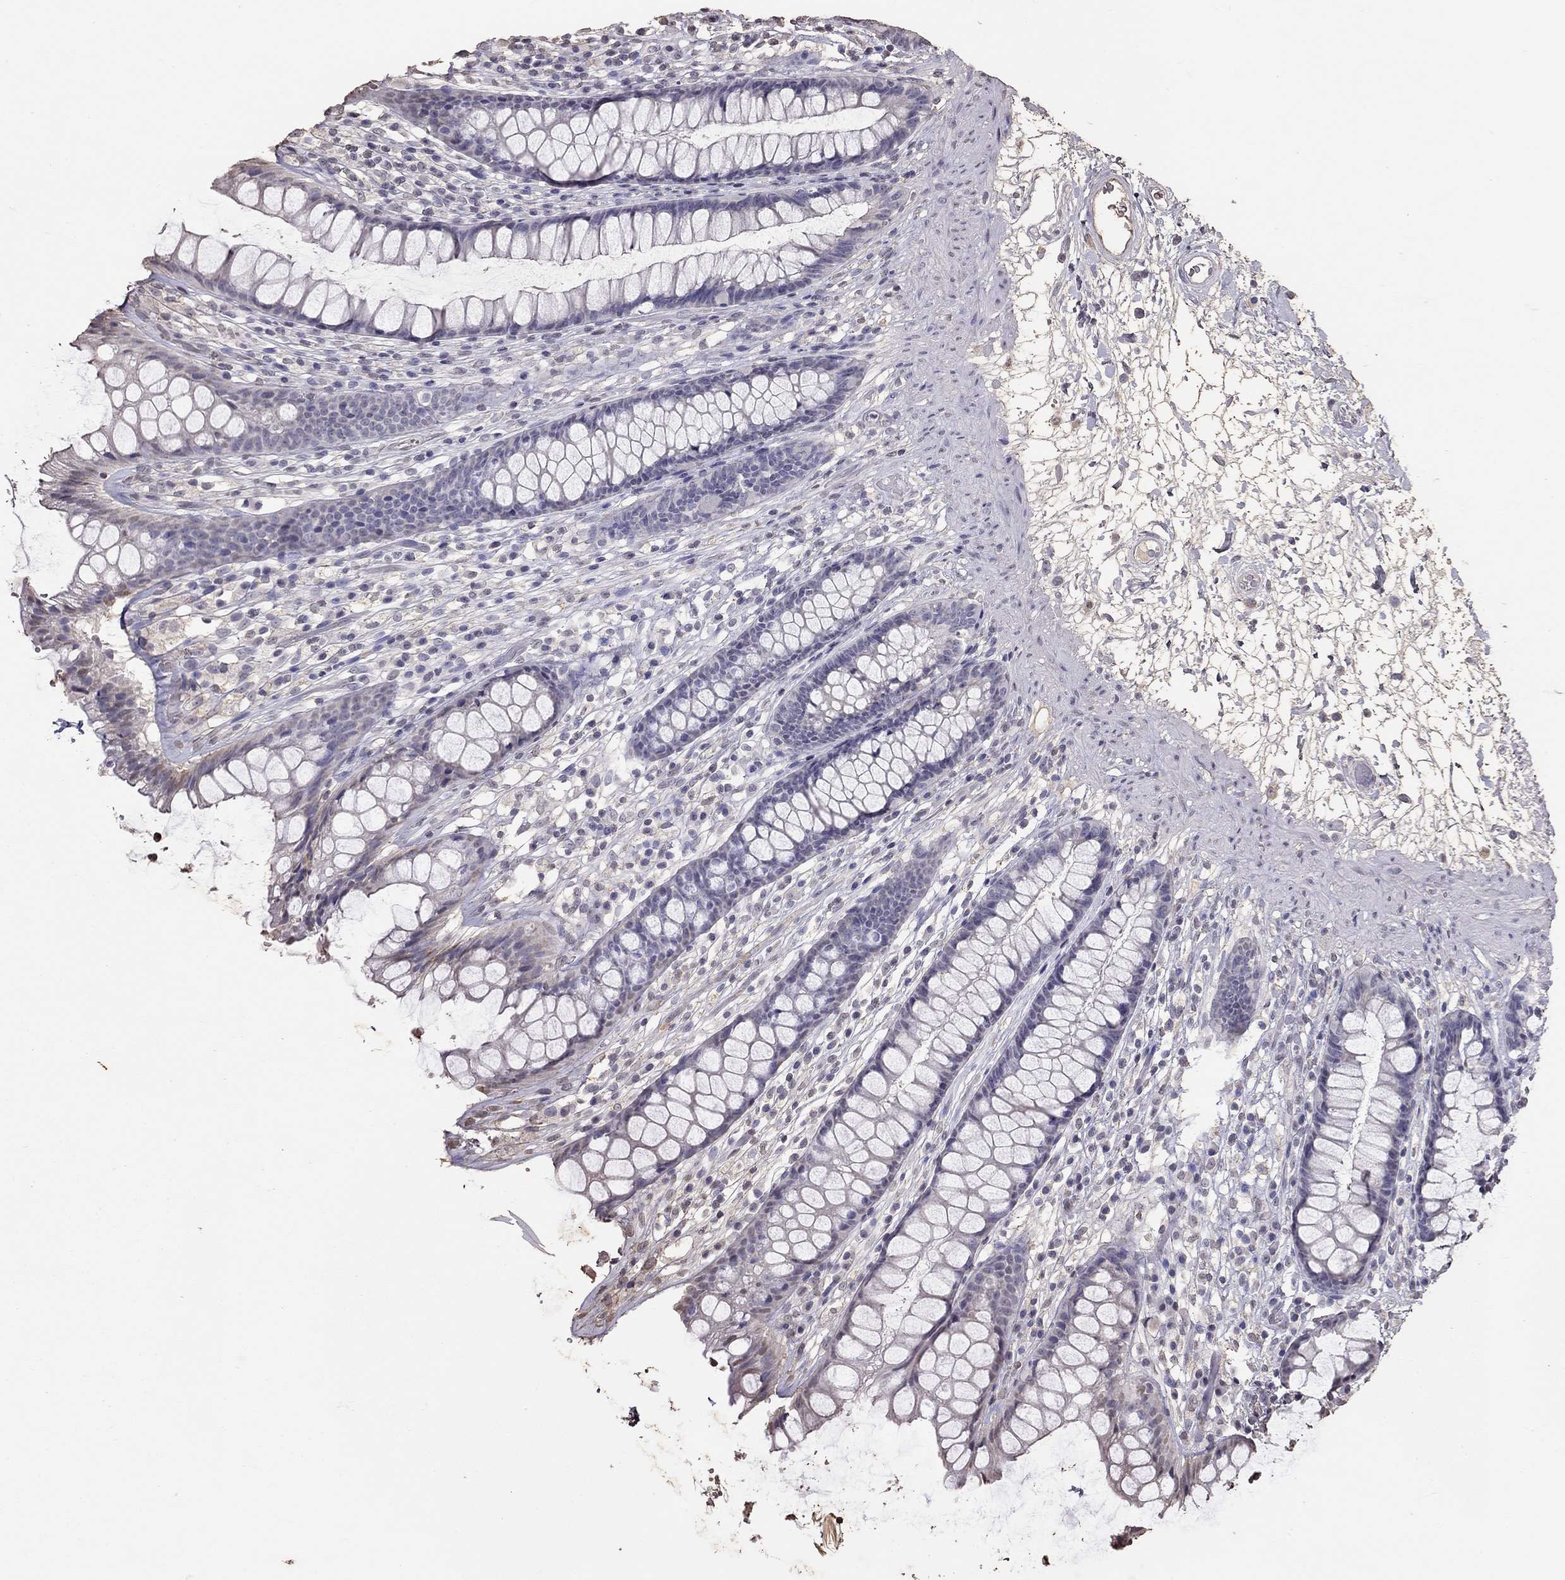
{"staining": {"intensity": "negative", "quantity": "none", "location": "none"}, "tissue": "rectum", "cell_type": "Glandular cells", "image_type": "normal", "snomed": [{"axis": "morphology", "description": "Normal tissue, NOS"}, {"axis": "topography", "description": "Rectum"}], "caption": "This is an immunohistochemistry (IHC) micrograph of benign rectum. There is no positivity in glandular cells.", "gene": "SUN3", "patient": {"sex": "male", "age": 72}}